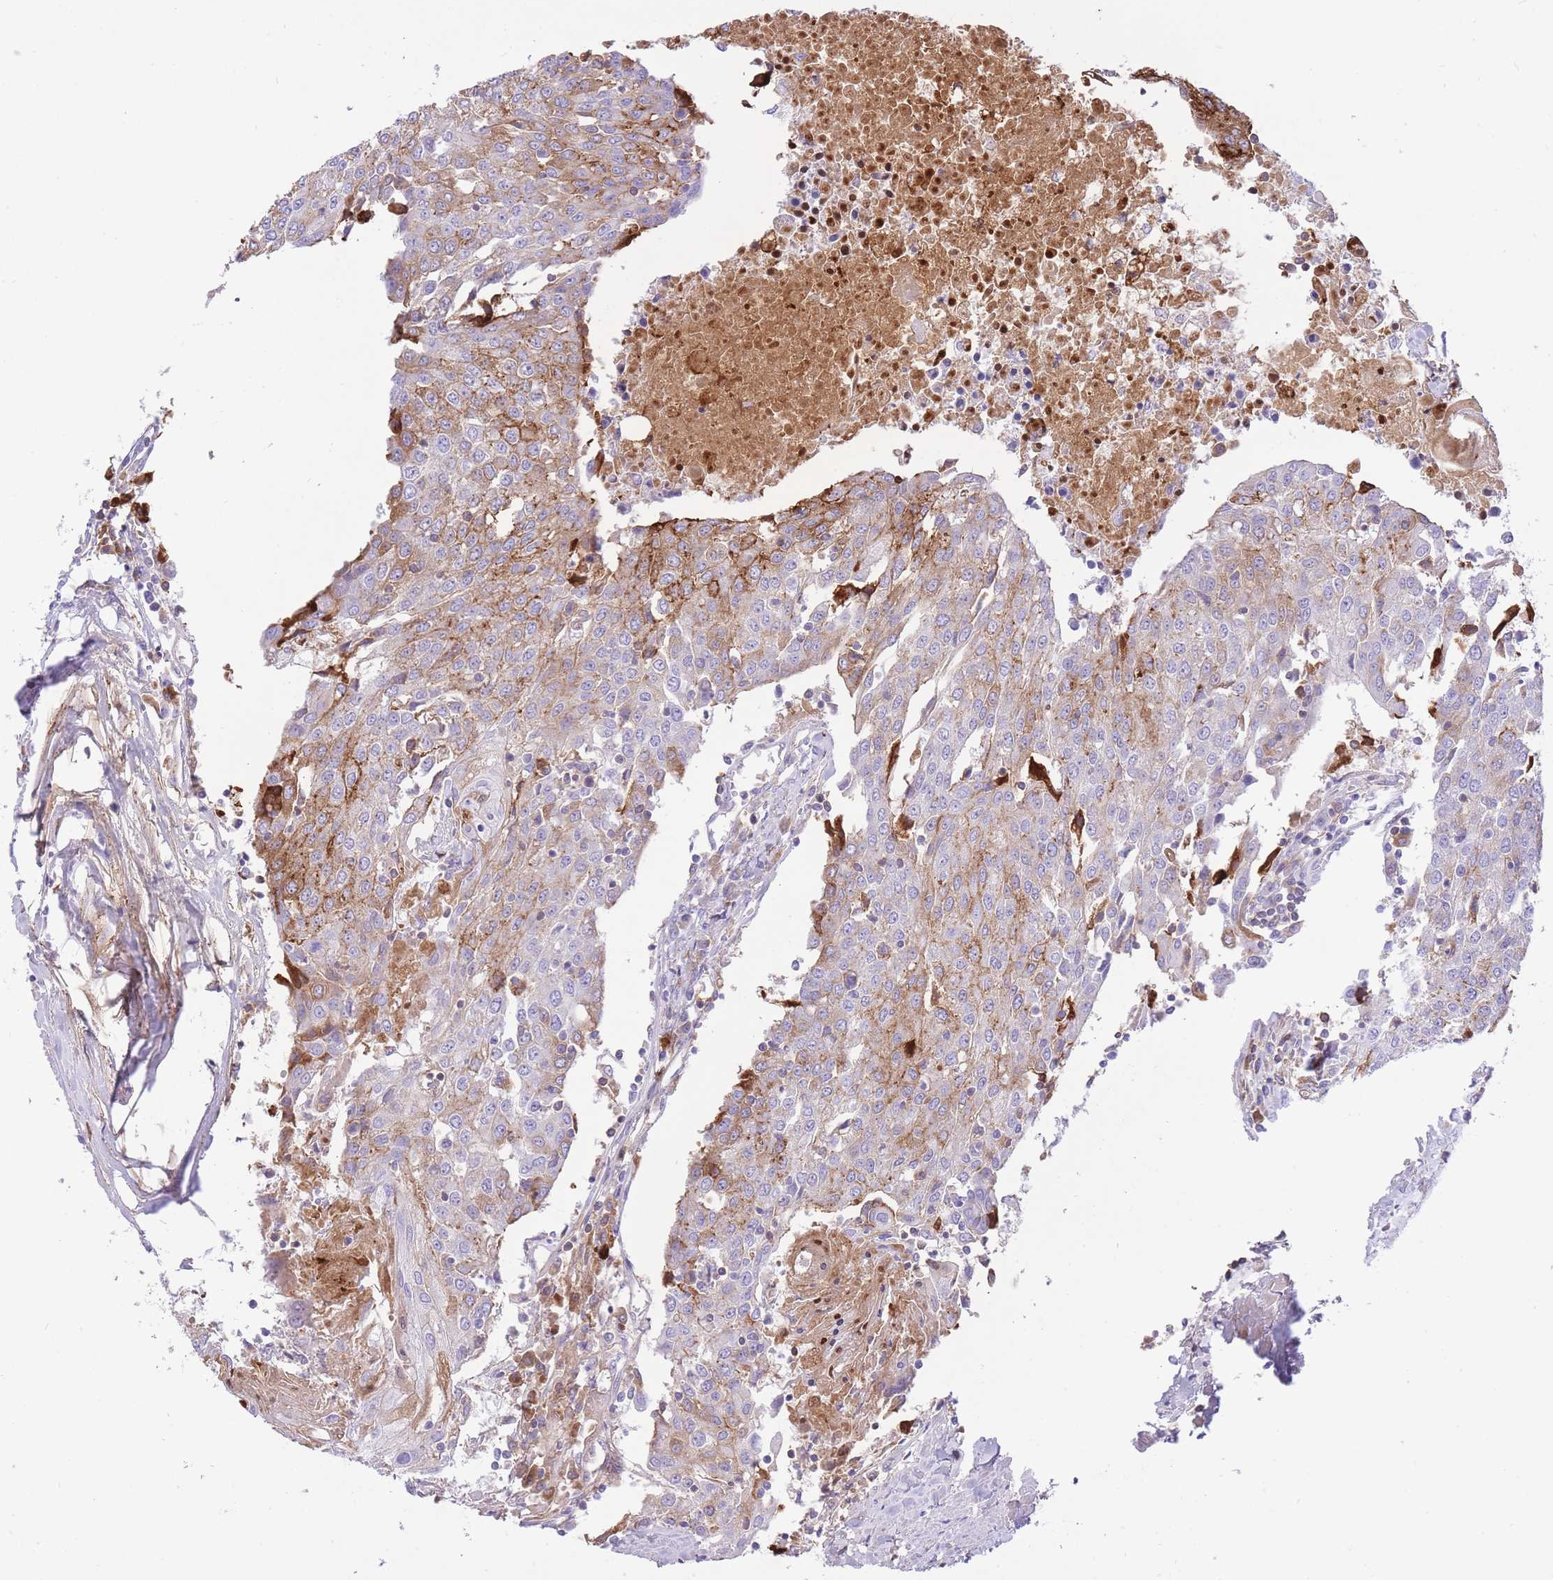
{"staining": {"intensity": "moderate", "quantity": "<25%", "location": "cytoplasmic/membranous"}, "tissue": "urothelial cancer", "cell_type": "Tumor cells", "image_type": "cancer", "snomed": [{"axis": "morphology", "description": "Urothelial carcinoma, High grade"}, {"axis": "topography", "description": "Urinary bladder"}], "caption": "A histopathology image of urothelial cancer stained for a protein displays moderate cytoplasmic/membranous brown staining in tumor cells. Immunohistochemistry (ihc) stains the protein of interest in brown and the nuclei are stained blue.", "gene": "HRG", "patient": {"sex": "female", "age": 85}}